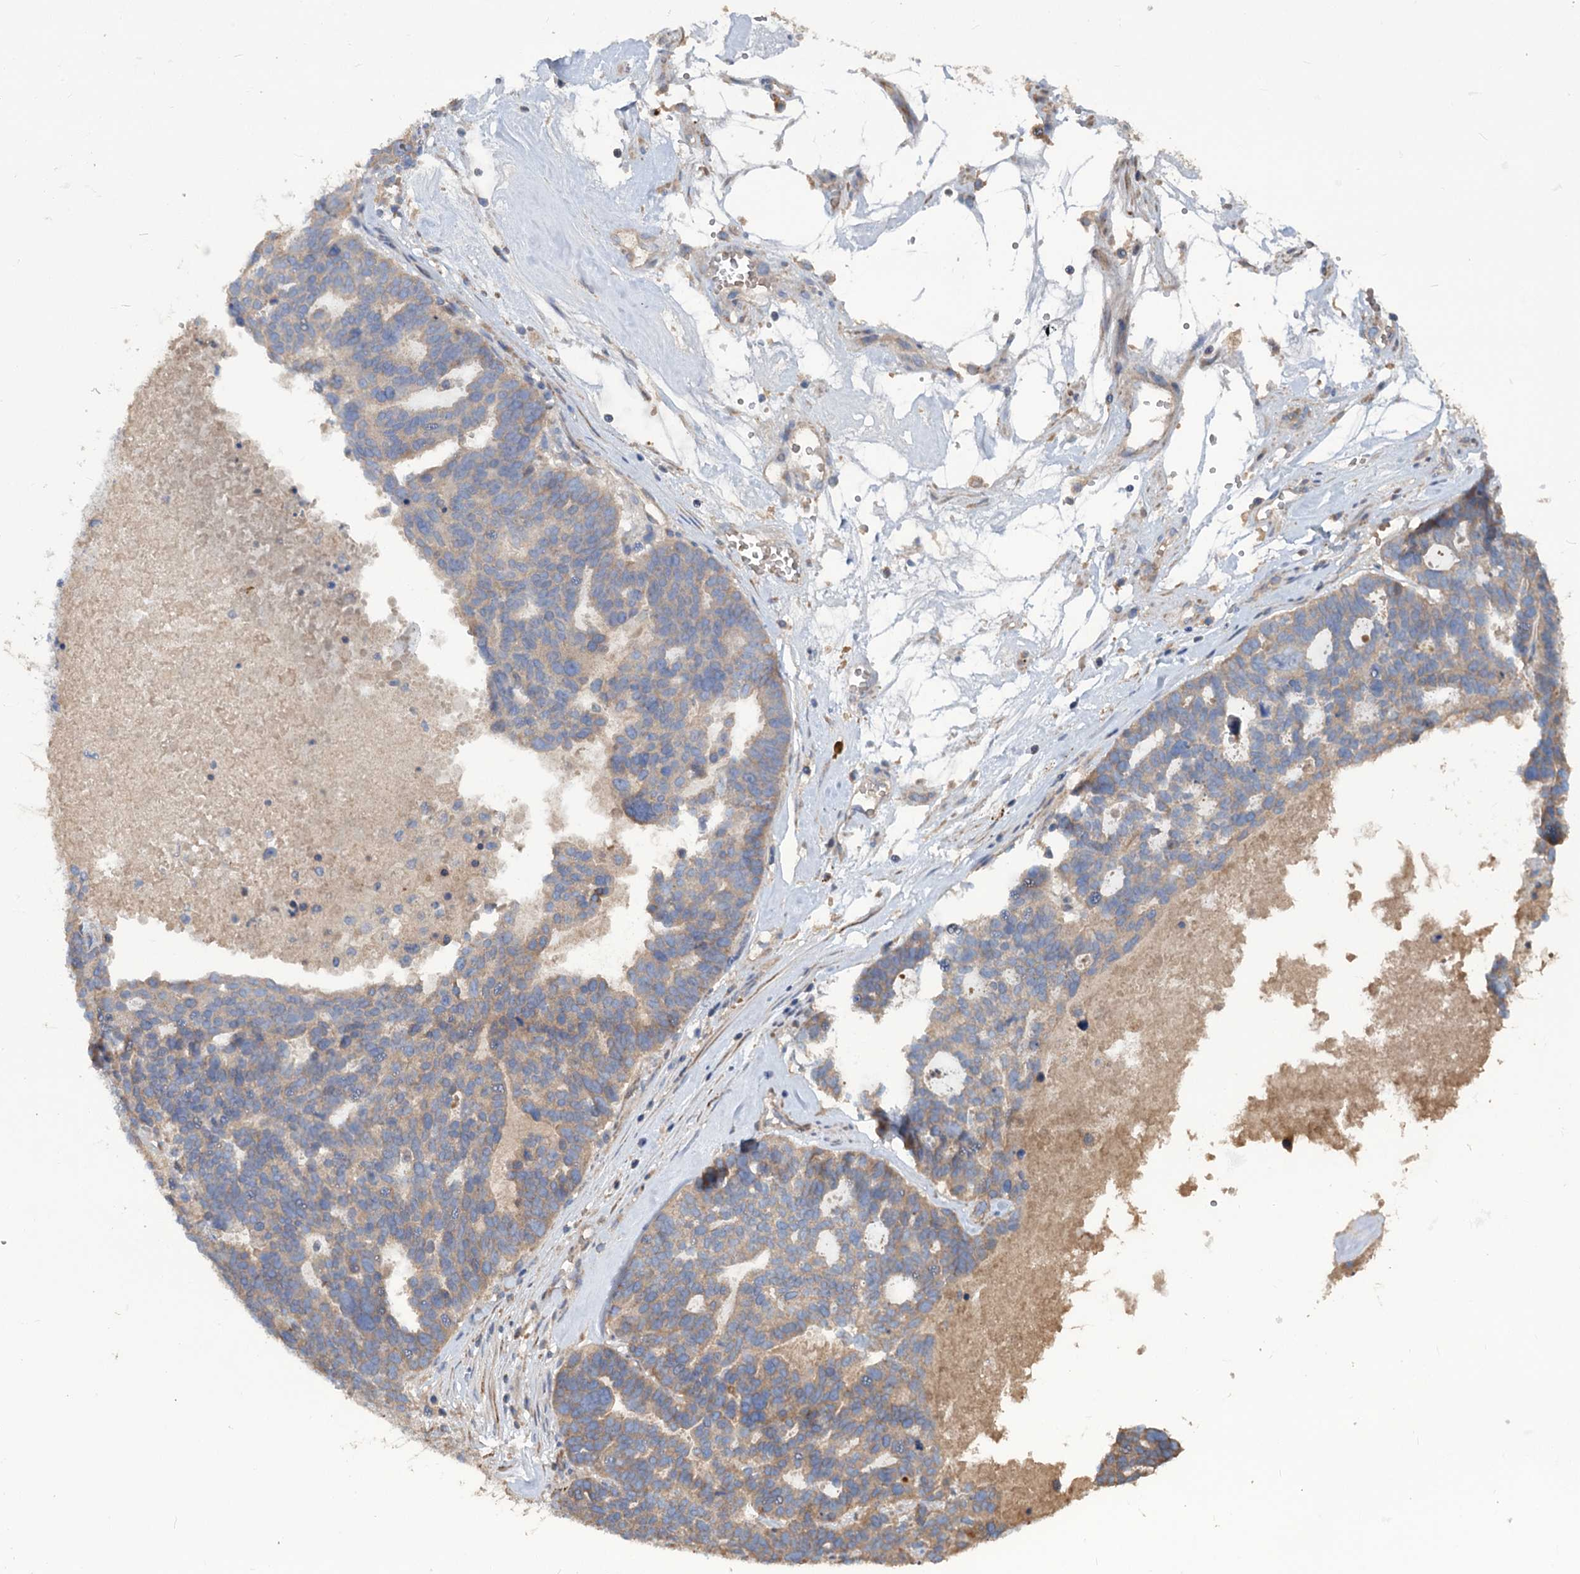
{"staining": {"intensity": "weak", "quantity": "25%-75%", "location": "cytoplasmic/membranous"}, "tissue": "ovarian cancer", "cell_type": "Tumor cells", "image_type": "cancer", "snomed": [{"axis": "morphology", "description": "Cystadenocarcinoma, serous, NOS"}, {"axis": "topography", "description": "Ovary"}], "caption": "Protein staining of ovarian cancer (serous cystadenocarcinoma) tissue reveals weak cytoplasmic/membranous expression in approximately 25%-75% of tumor cells.", "gene": "URAD", "patient": {"sex": "female", "age": 59}}